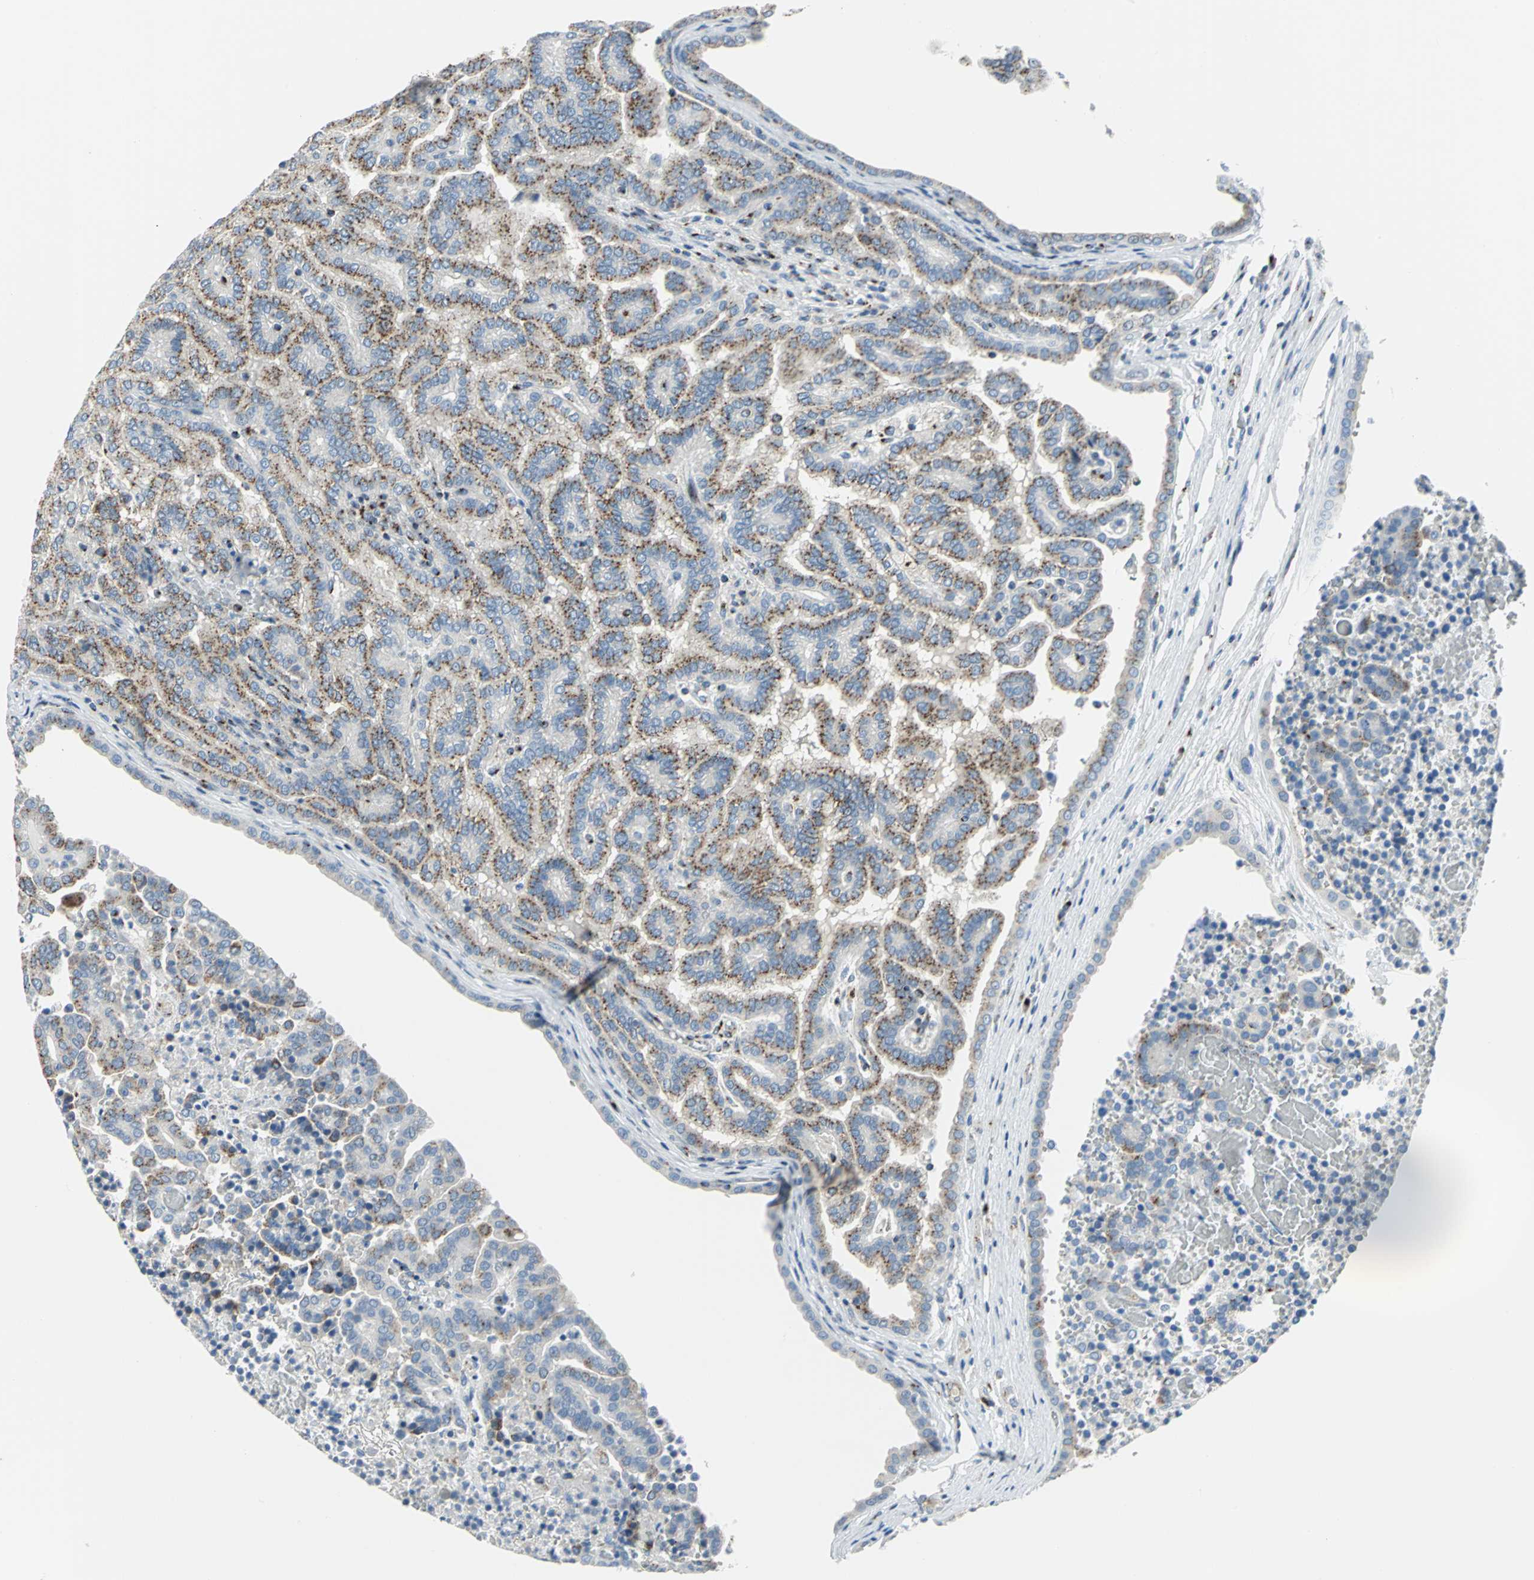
{"staining": {"intensity": "moderate", "quantity": "25%-75%", "location": "cytoplasmic/membranous"}, "tissue": "renal cancer", "cell_type": "Tumor cells", "image_type": "cancer", "snomed": [{"axis": "morphology", "description": "Adenocarcinoma, NOS"}, {"axis": "topography", "description": "Kidney"}], "caption": "Renal cancer tissue shows moderate cytoplasmic/membranous expression in about 25%-75% of tumor cells", "gene": "GPR3", "patient": {"sex": "male", "age": 61}}